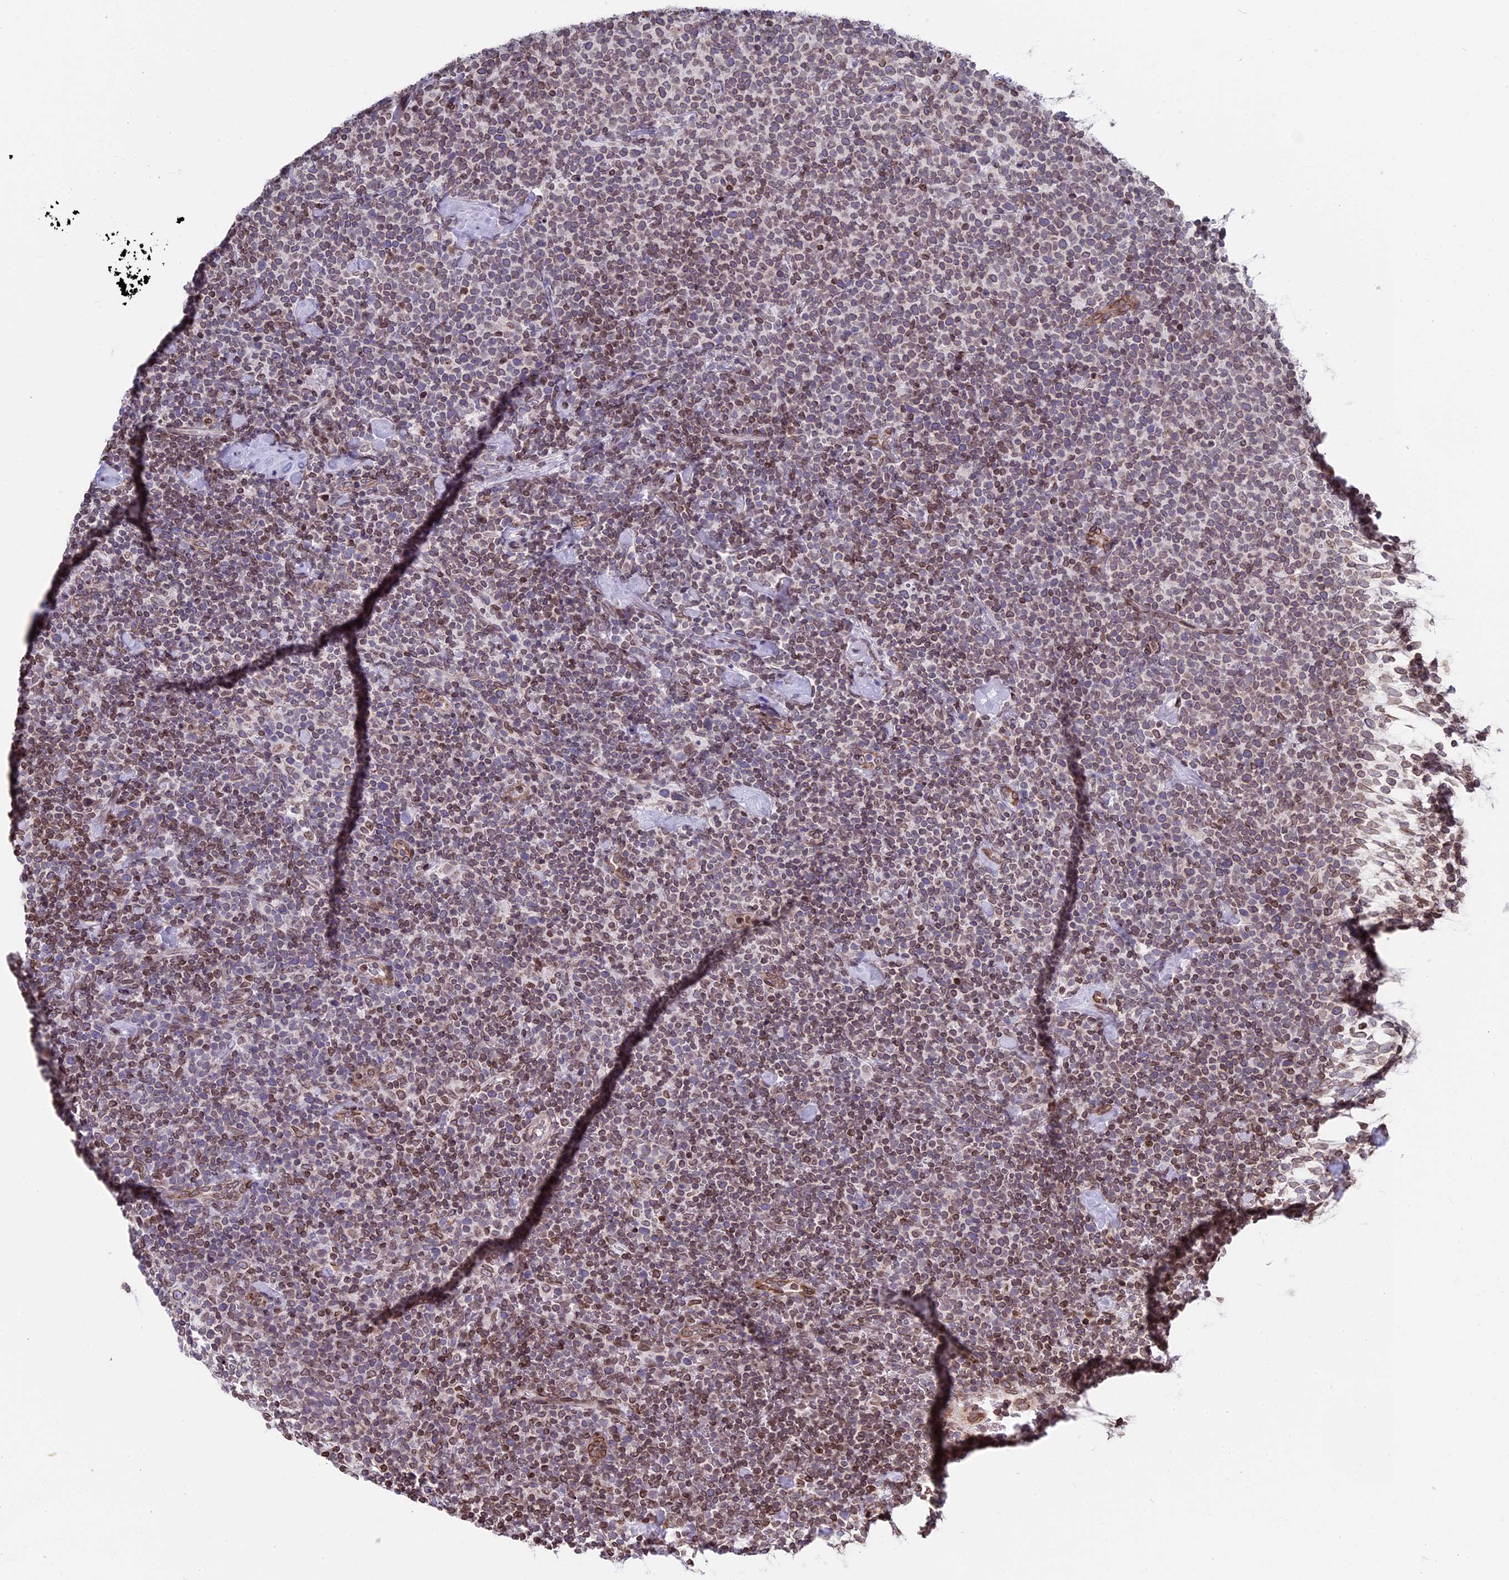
{"staining": {"intensity": "moderate", "quantity": ">75%", "location": "cytoplasmic/membranous,nuclear"}, "tissue": "lymphoma", "cell_type": "Tumor cells", "image_type": "cancer", "snomed": [{"axis": "morphology", "description": "Malignant lymphoma, non-Hodgkin's type, High grade"}, {"axis": "topography", "description": "Lymph node"}], "caption": "Immunohistochemistry (DAB) staining of high-grade malignant lymphoma, non-Hodgkin's type demonstrates moderate cytoplasmic/membranous and nuclear protein staining in approximately >75% of tumor cells.", "gene": "PTCHD4", "patient": {"sex": "male", "age": 61}}